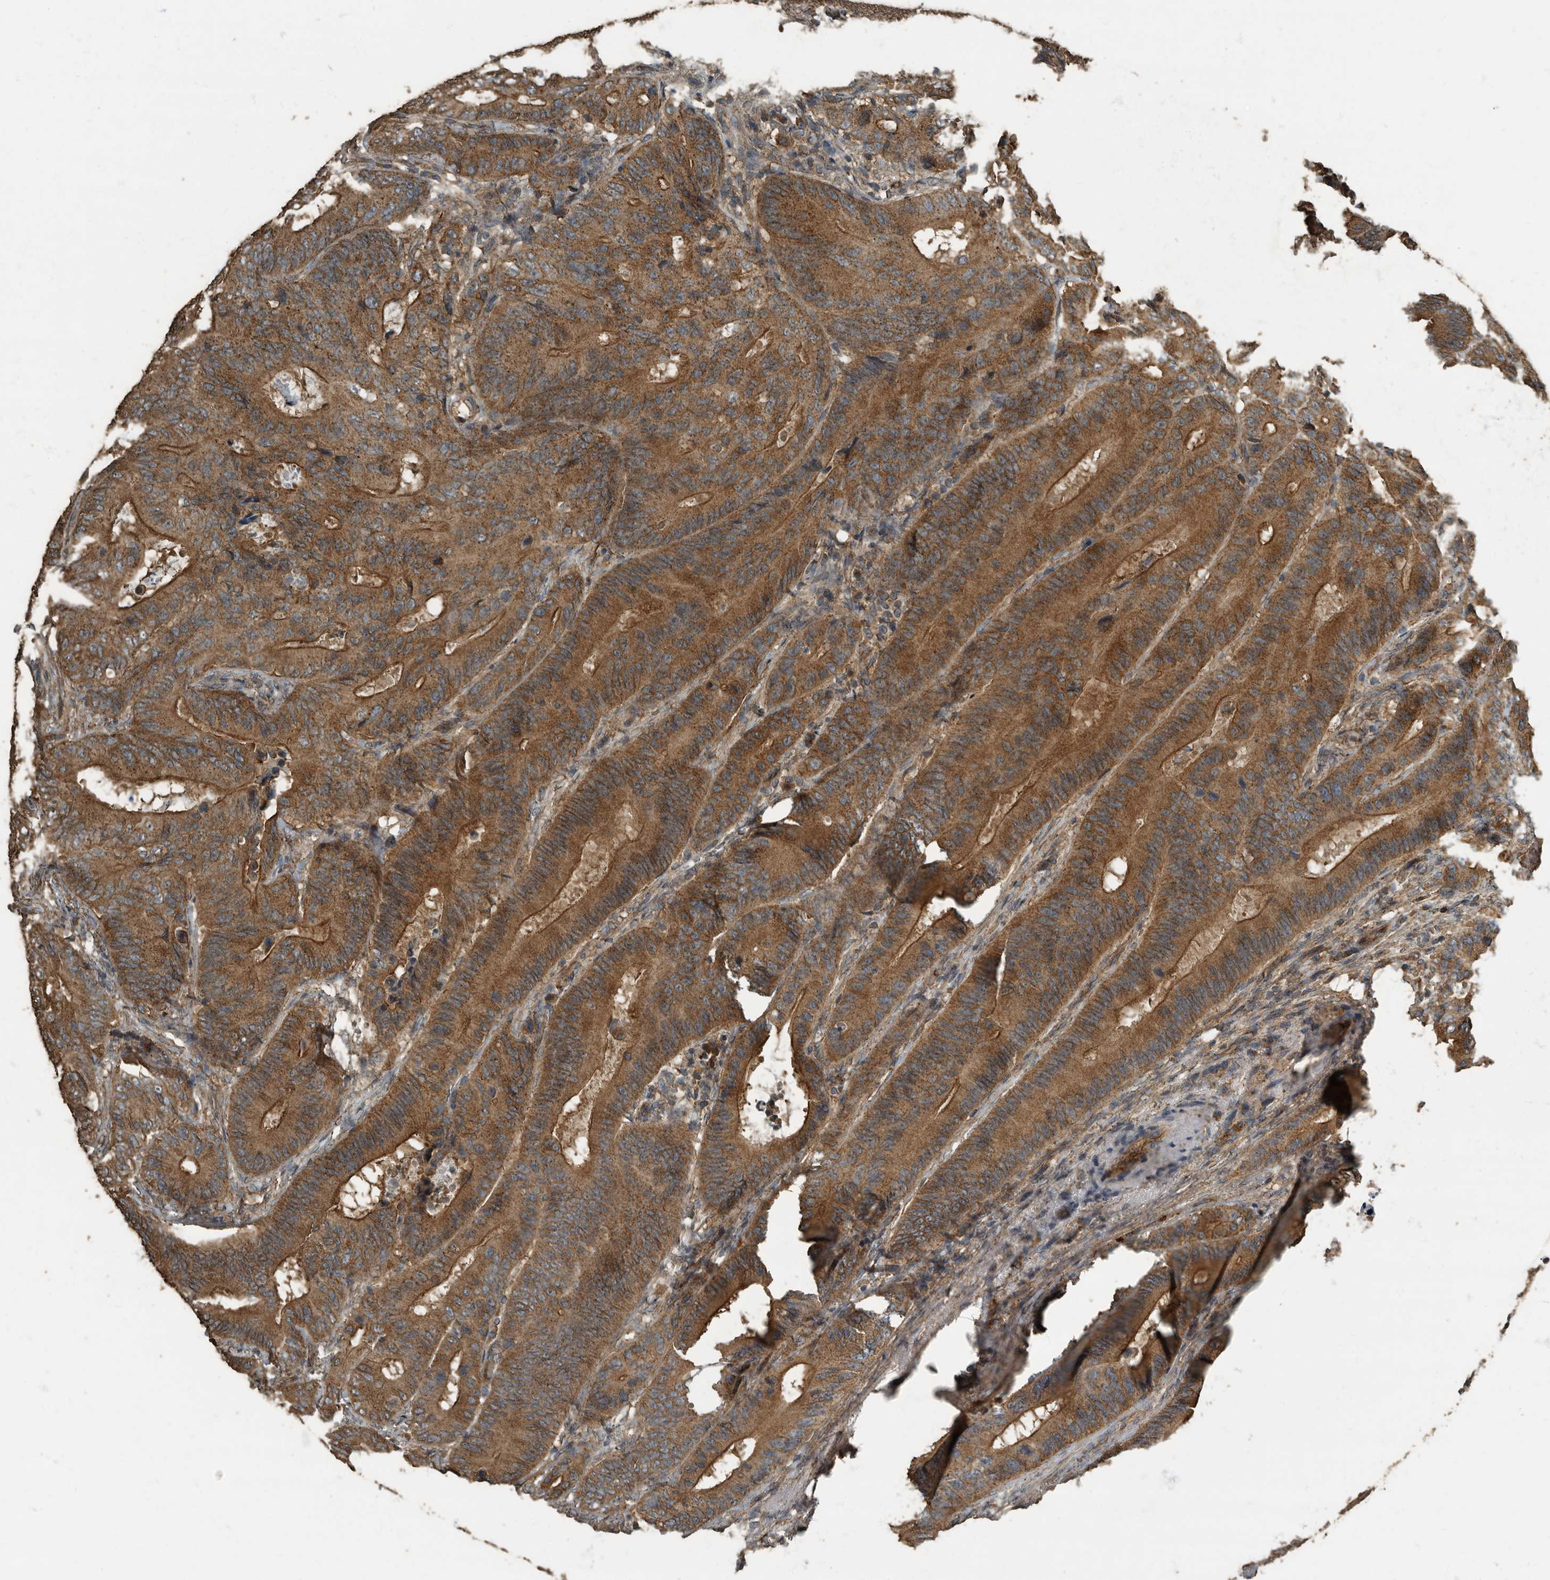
{"staining": {"intensity": "moderate", "quantity": ">75%", "location": "cytoplasmic/membranous"}, "tissue": "colorectal cancer", "cell_type": "Tumor cells", "image_type": "cancer", "snomed": [{"axis": "morphology", "description": "Adenocarcinoma, NOS"}, {"axis": "topography", "description": "Colon"}], "caption": "Human colorectal adenocarcinoma stained with a protein marker reveals moderate staining in tumor cells.", "gene": "IL15RA", "patient": {"sex": "male", "age": 83}}